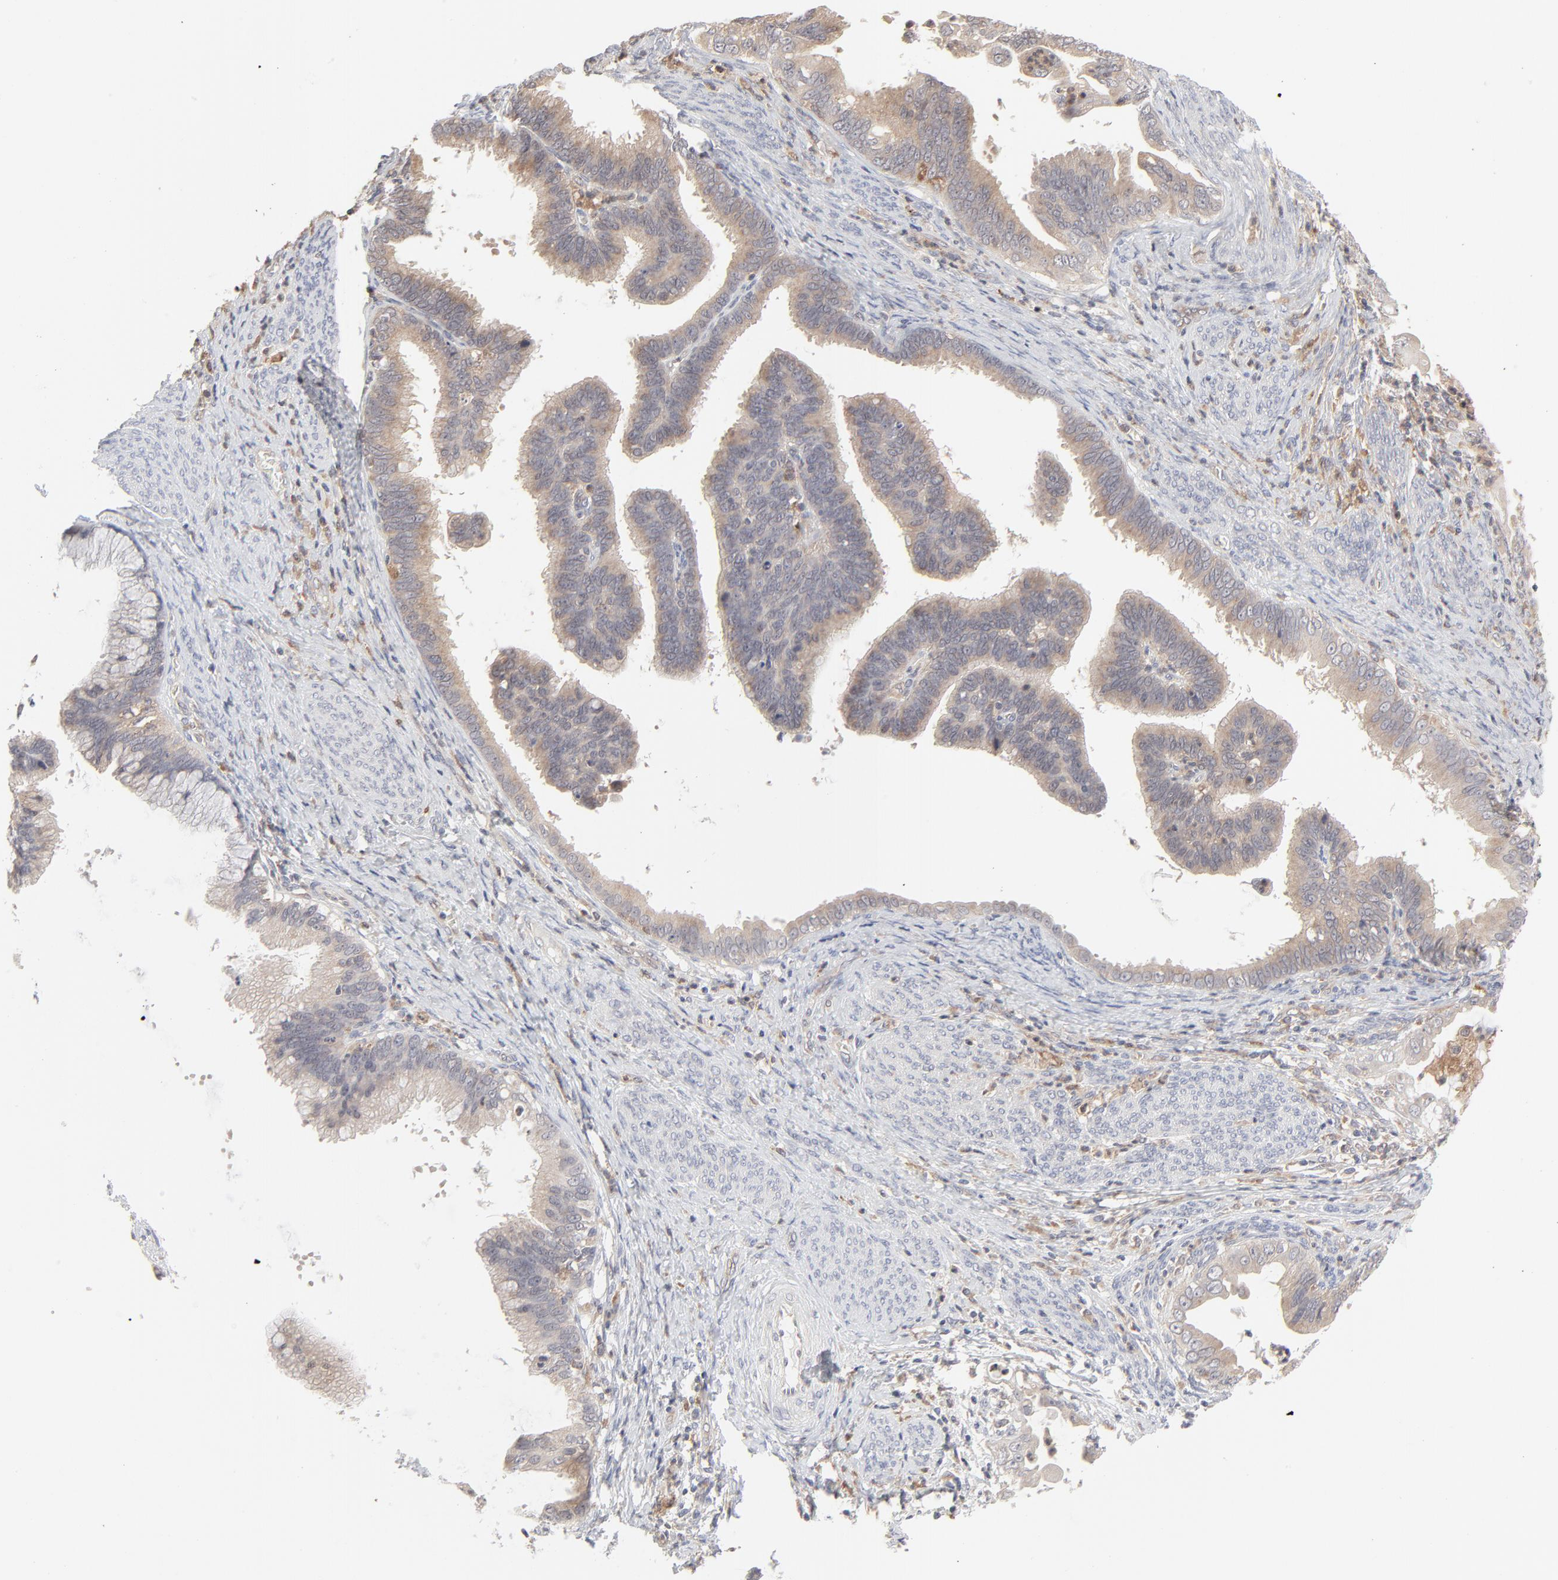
{"staining": {"intensity": "moderate", "quantity": "25%-75%", "location": "cytoplasmic/membranous"}, "tissue": "cervical cancer", "cell_type": "Tumor cells", "image_type": "cancer", "snomed": [{"axis": "morphology", "description": "Adenocarcinoma, NOS"}, {"axis": "topography", "description": "Cervix"}], "caption": "Cervical cancer stained with a brown dye reveals moderate cytoplasmic/membranous positive staining in about 25%-75% of tumor cells.", "gene": "RAB5C", "patient": {"sex": "female", "age": 47}}